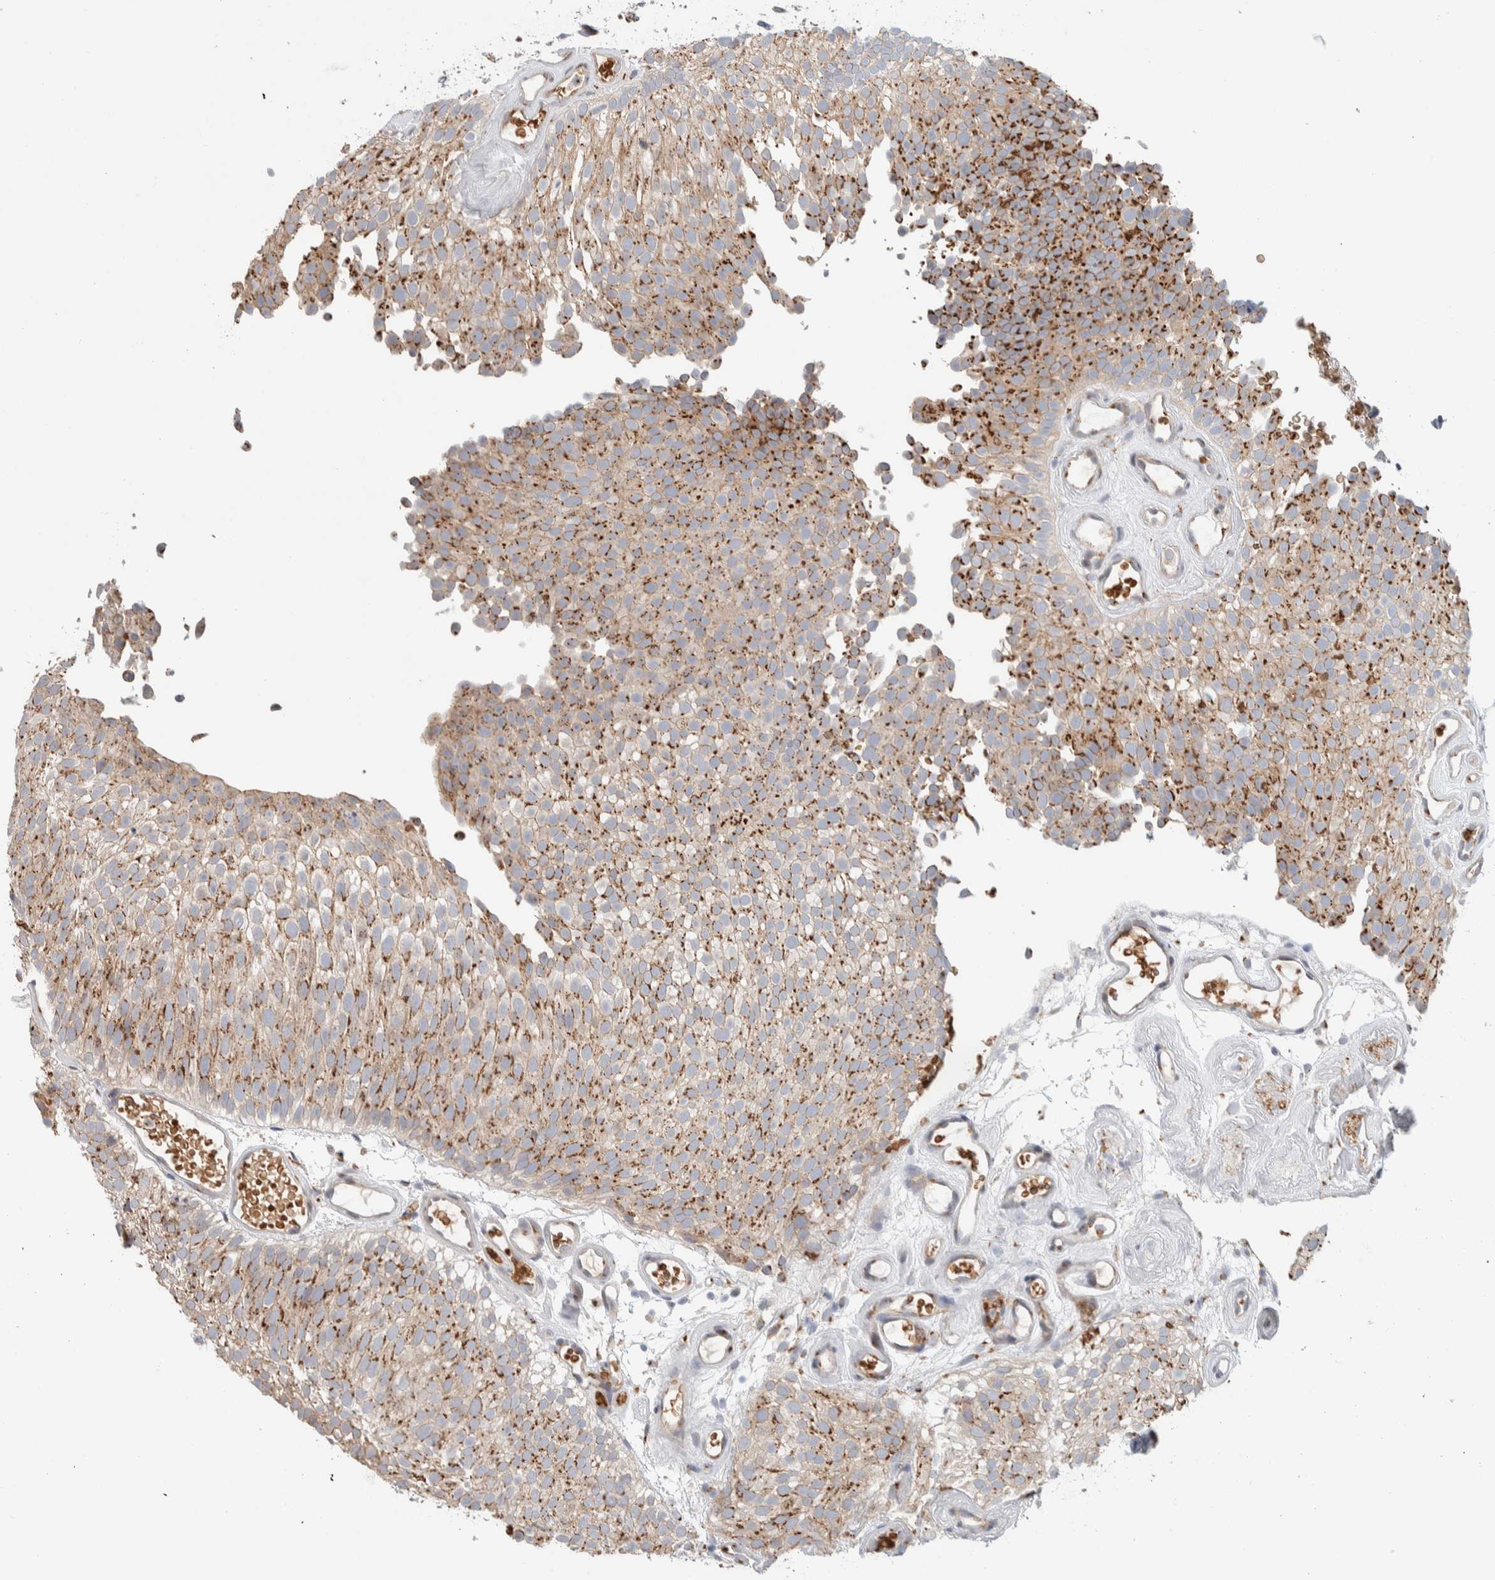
{"staining": {"intensity": "moderate", "quantity": ">75%", "location": "cytoplasmic/membranous"}, "tissue": "urothelial cancer", "cell_type": "Tumor cells", "image_type": "cancer", "snomed": [{"axis": "morphology", "description": "Urothelial carcinoma, Low grade"}, {"axis": "topography", "description": "Urinary bladder"}], "caption": "There is medium levels of moderate cytoplasmic/membranous positivity in tumor cells of urothelial cancer, as demonstrated by immunohistochemical staining (brown color).", "gene": "SLC38A10", "patient": {"sex": "male", "age": 78}}